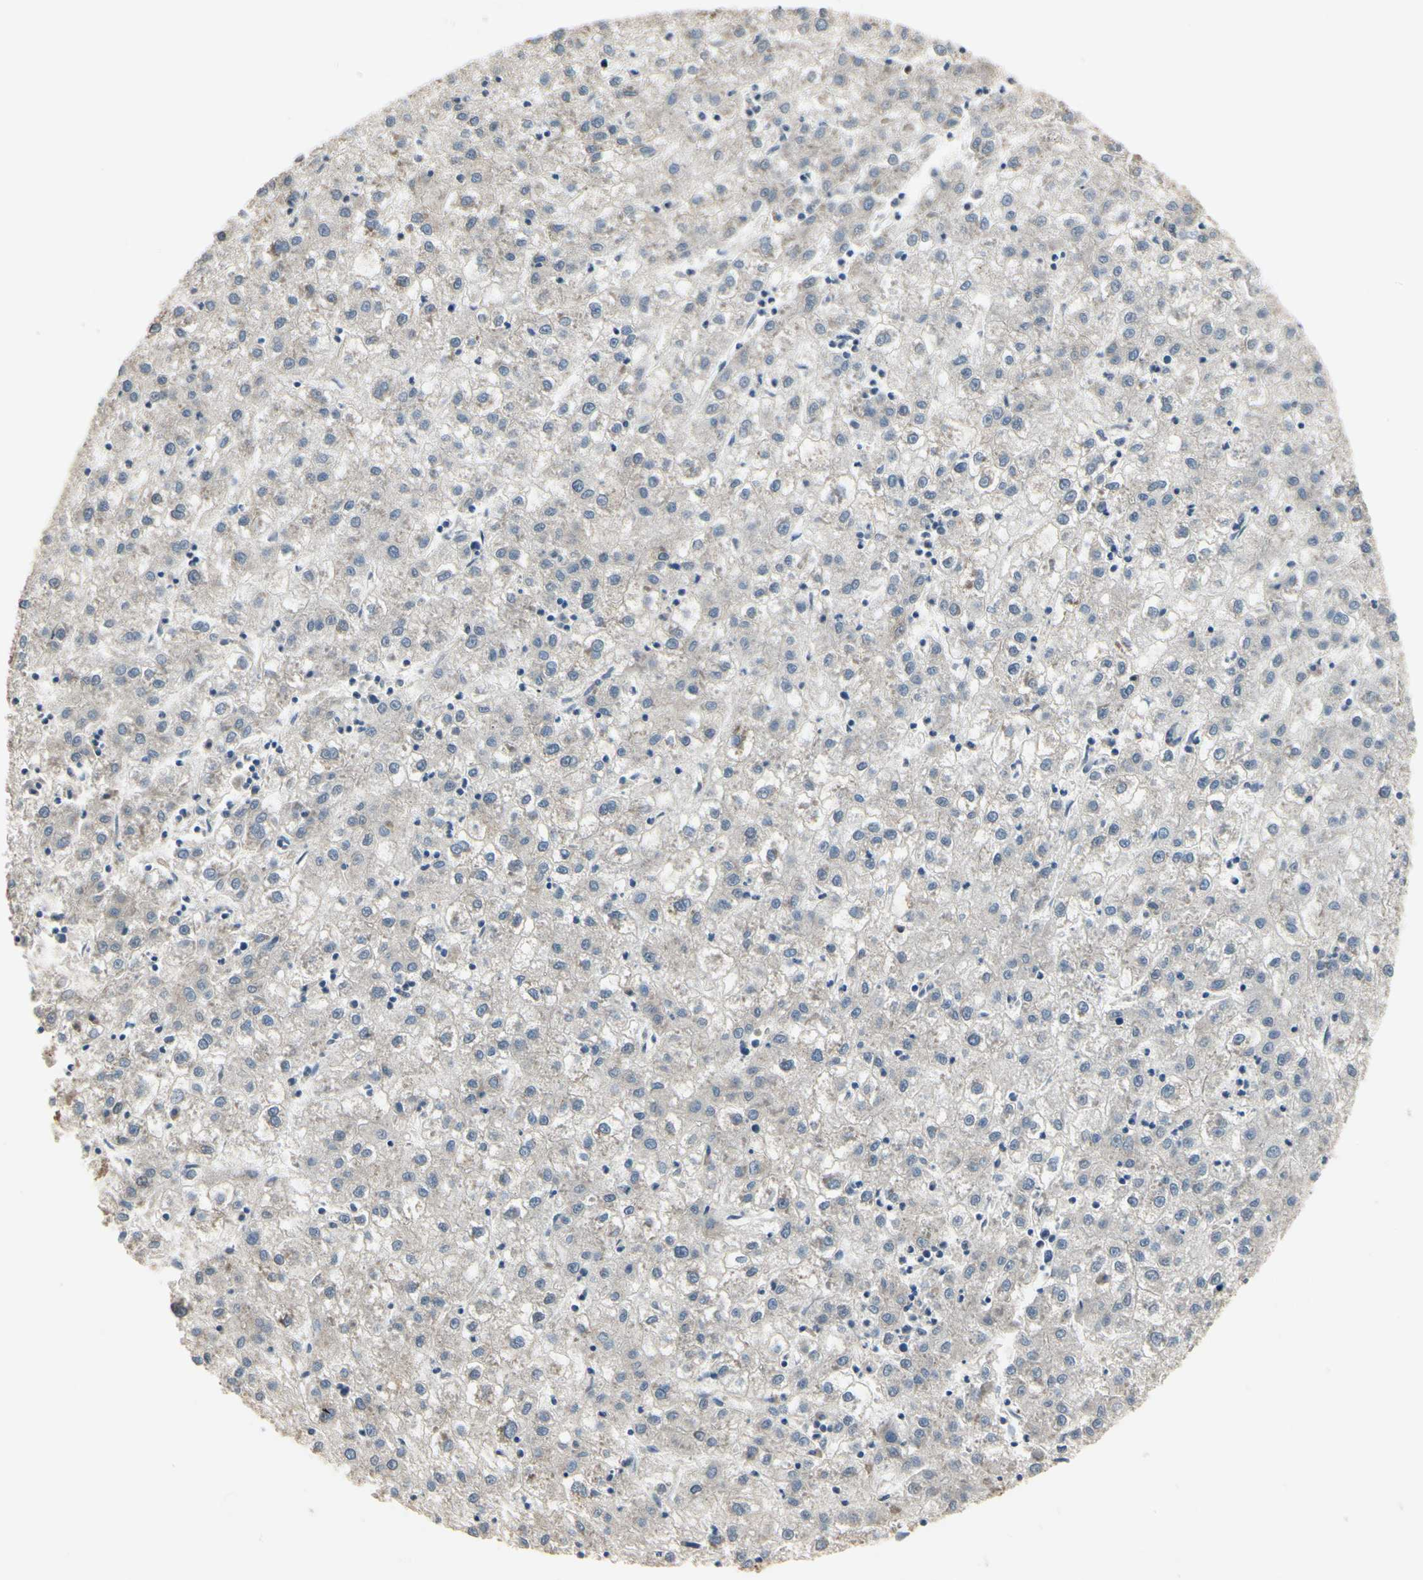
{"staining": {"intensity": "negative", "quantity": "none", "location": "none"}, "tissue": "liver cancer", "cell_type": "Tumor cells", "image_type": "cancer", "snomed": [{"axis": "morphology", "description": "Carcinoma, Hepatocellular, NOS"}, {"axis": "topography", "description": "Liver"}], "caption": "This micrograph is of hepatocellular carcinoma (liver) stained with IHC to label a protein in brown with the nuclei are counter-stained blue. There is no expression in tumor cells. Nuclei are stained in blue.", "gene": "CGREF1", "patient": {"sex": "male", "age": 72}}